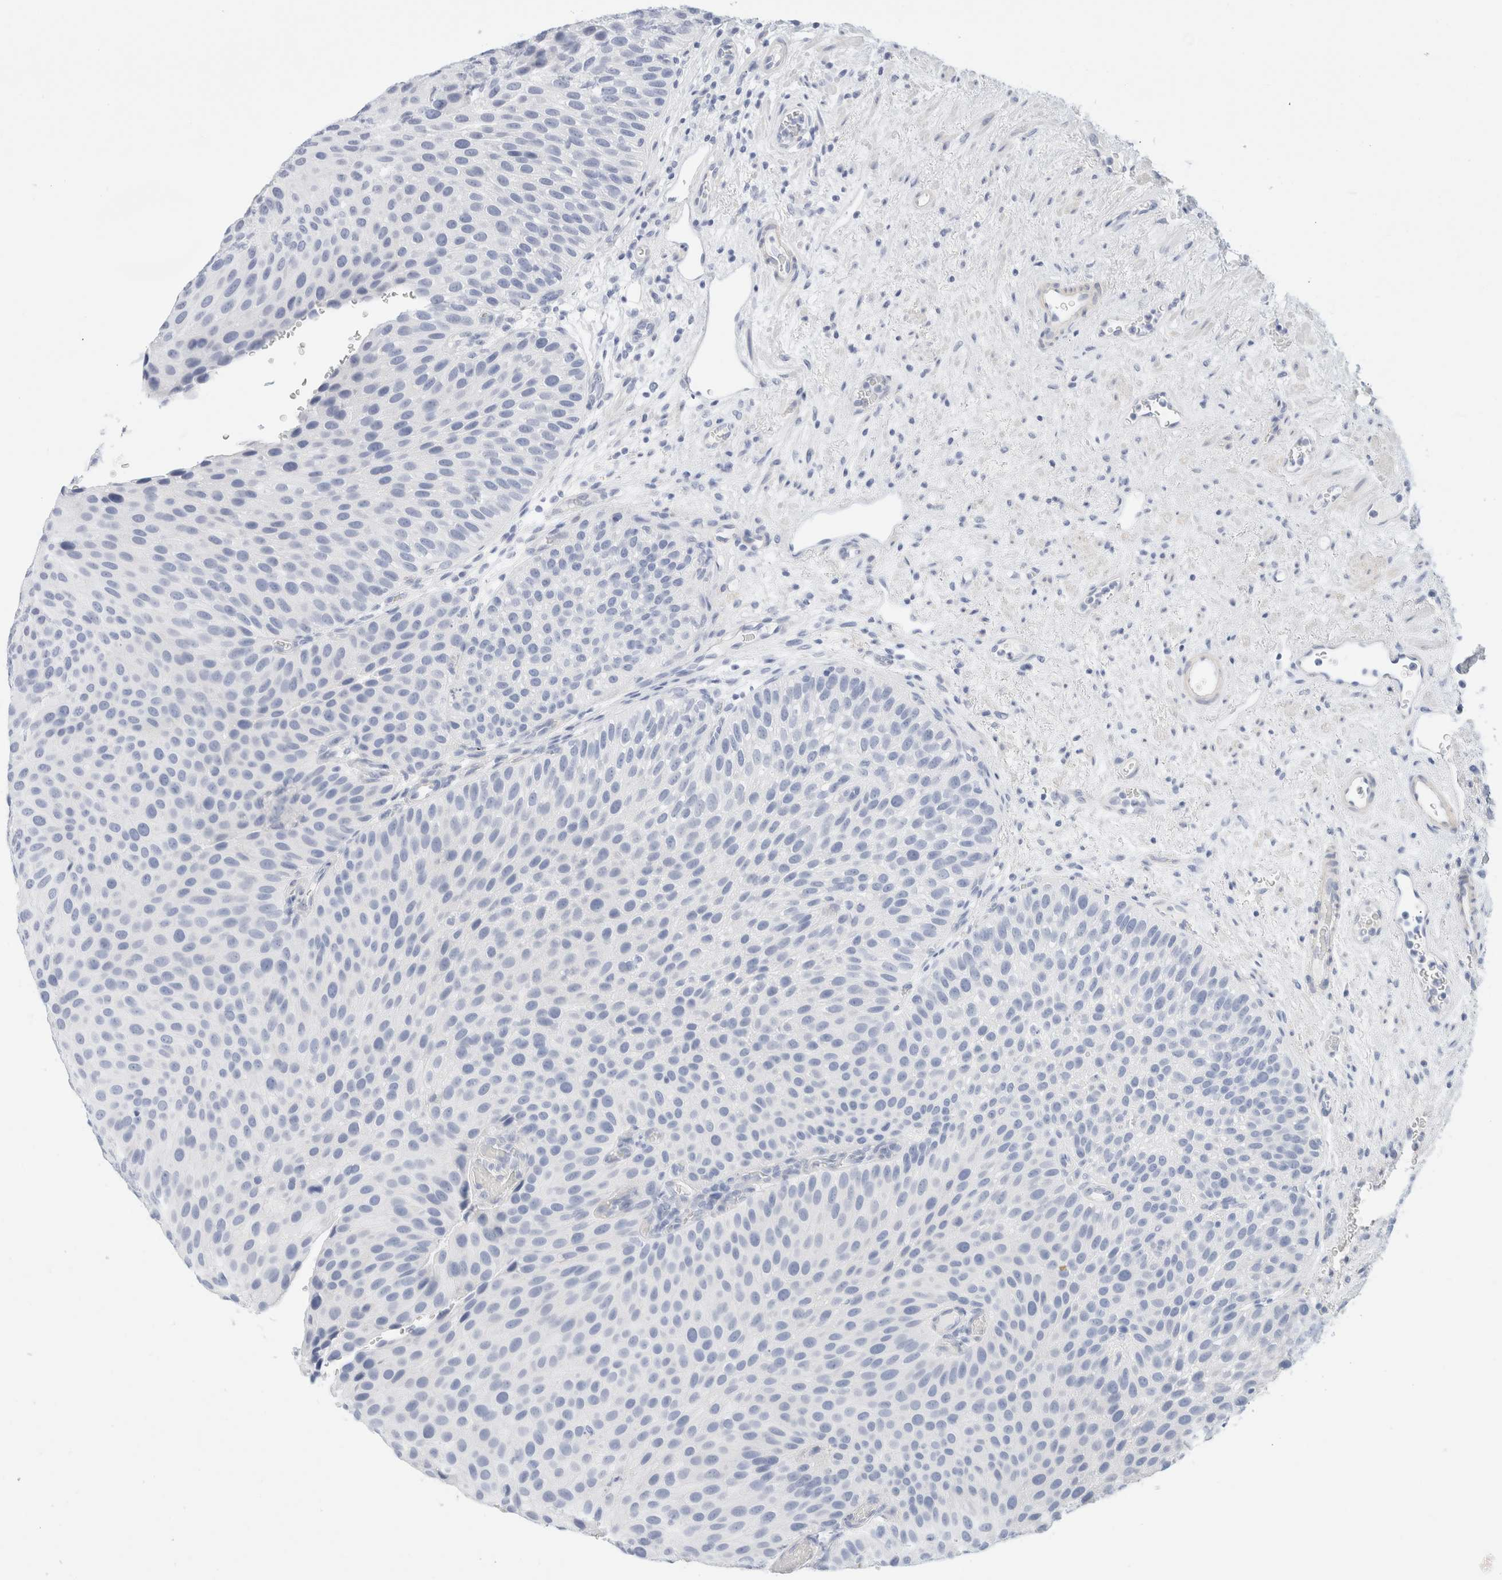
{"staining": {"intensity": "negative", "quantity": "none", "location": "none"}, "tissue": "urothelial cancer", "cell_type": "Tumor cells", "image_type": "cancer", "snomed": [{"axis": "morphology", "description": "Normal tissue, NOS"}, {"axis": "morphology", "description": "Urothelial carcinoma, Low grade"}, {"axis": "topography", "description": "Urinary bladder"}, {"axis": "topography", "description": "Prostate"}], "caption": "Immunohistochemistry micrograph of human urothelial carcinoma (low-grade) stained for a protein (brown), which exhibits no positivity in tumor cells. (Immunohistochemistry, brightfield microscopy, high magnification).", "gene": "DPYS", "patient": {"sex": "male", "age": 60}}